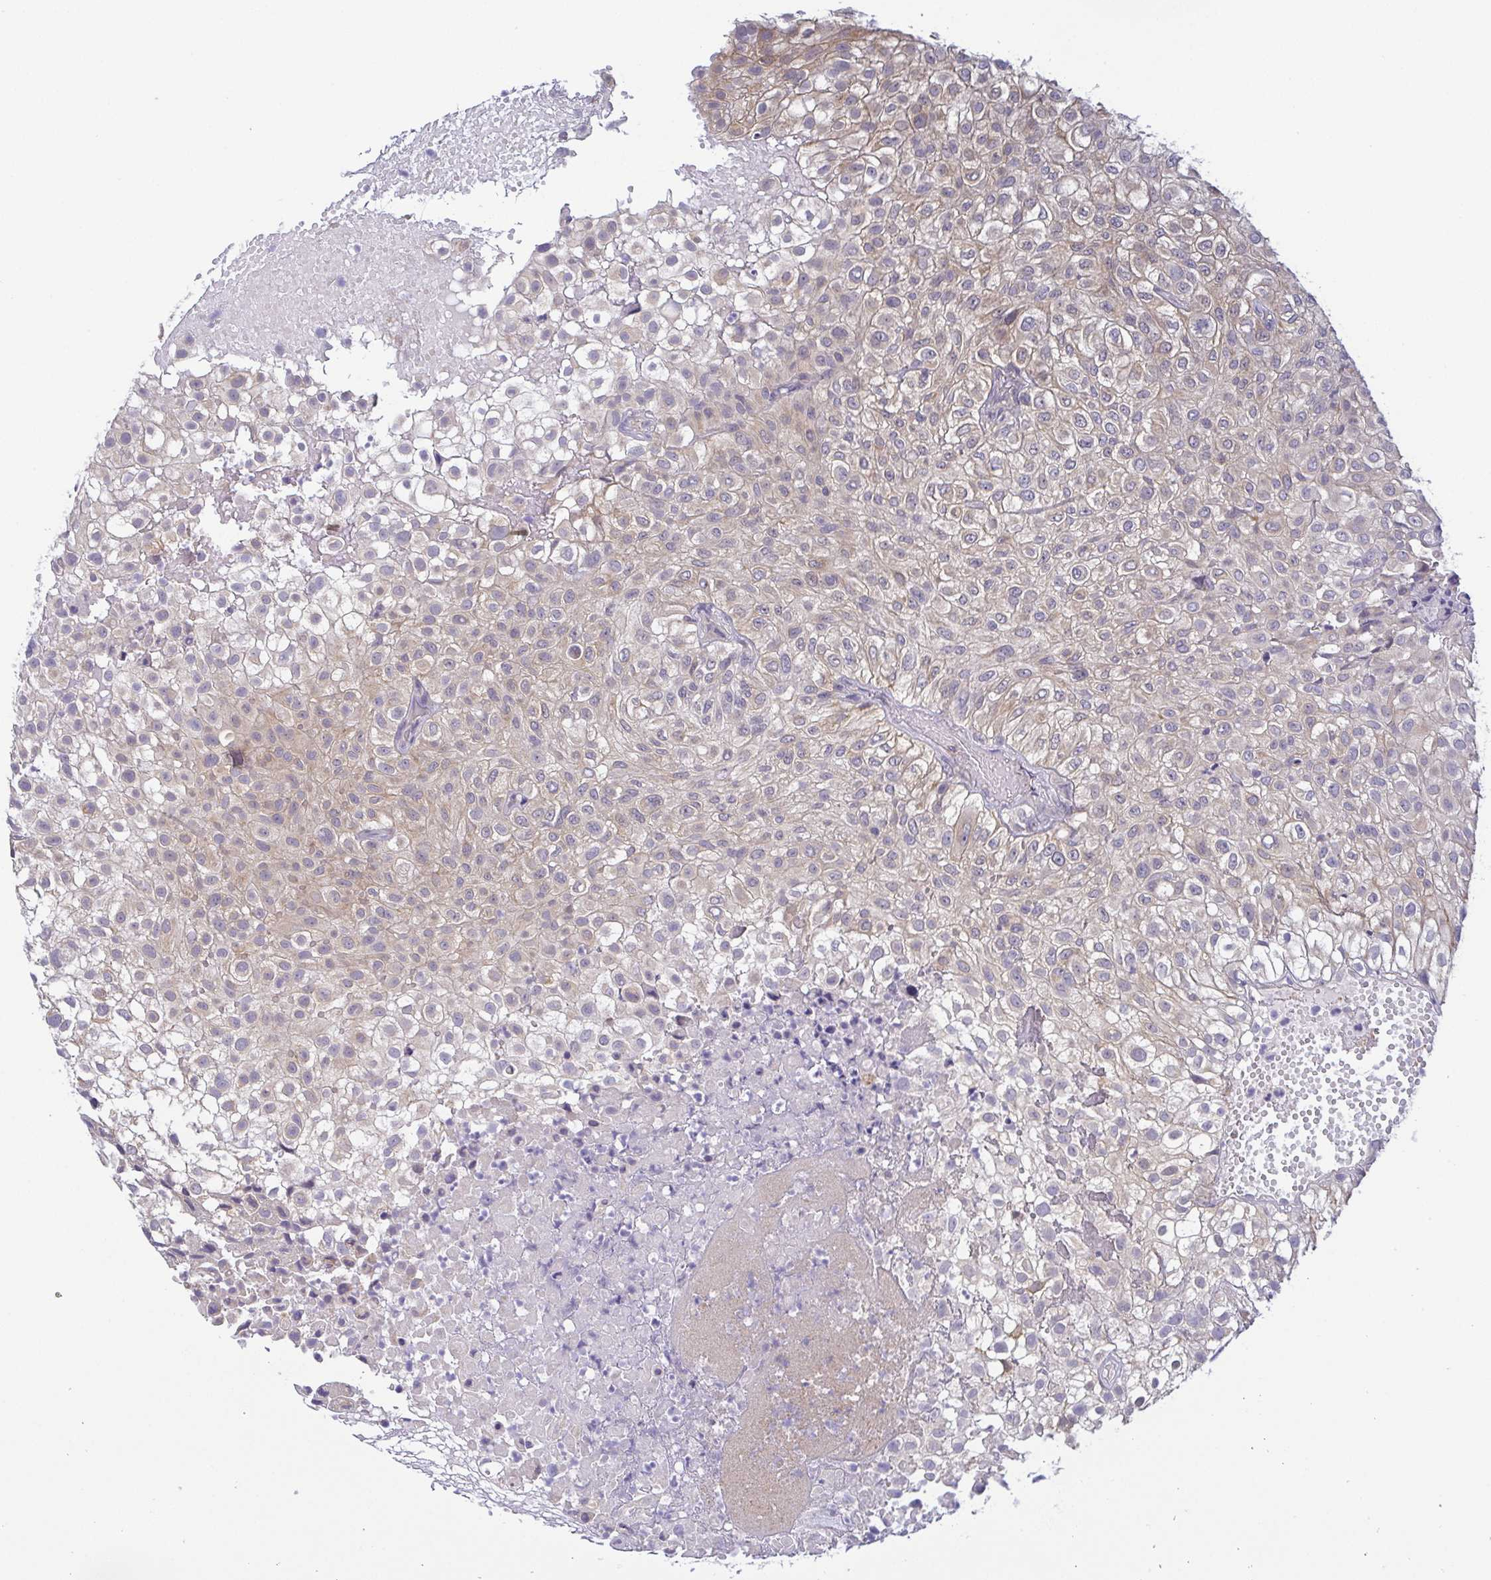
{"staining": {"intensity": "weak", "quantity": "25%-75%", "location": "cytoplasmic/membranous"}, "tissue": "urothelial cancer", "cell_type": "Tumor cells", "image_type": "cancer", "snomed": [{"axis": "morphology", "description": "Urothelial carcinoma, High grade"}, {"axis": "topography", "description": "Urinary bladder"}], "caption": "Protein analysis of urothelial cancer tissue demonstrates weak cytoplasmic/membranous positivity in approximately 25%-75% of tumor cells. (brown staining indicates protein expression, while blue staining denotes nuclei).", "gene": "BCL2L1", "patient": {"sex": "male", "age": 56}}